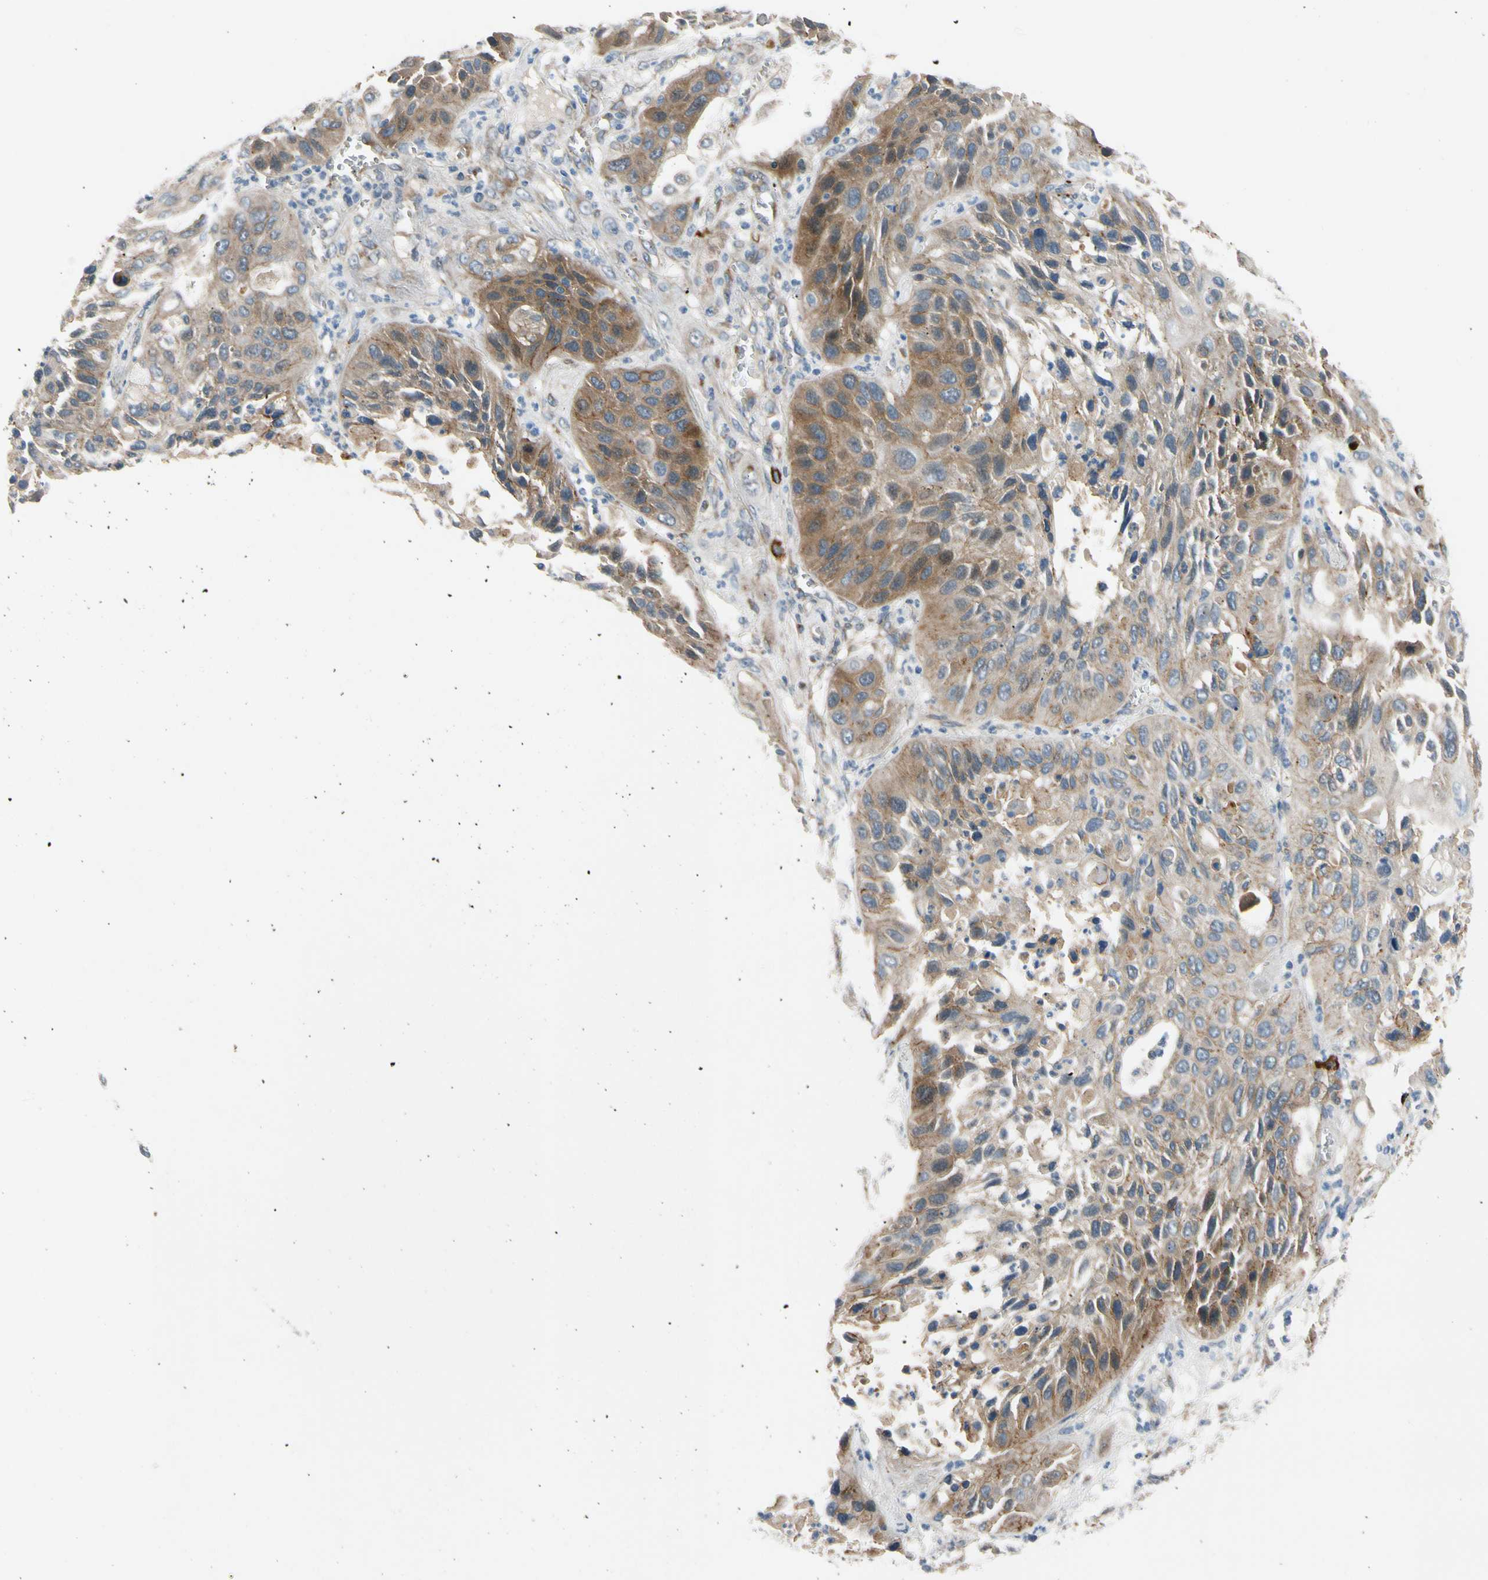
{"staining": {"intensity": "moderate", "quantity": ">75%", "location": "cytoplasmic/membranous"}, "tissue": "lung cancer", "cell_type": "Tumor cells", "image_type": "cancer", "snomed": [{"axis": "morphology", "description": "Squamous cell carcinoma, NOS"}, {"axis": "topography", "description": "Lung"}], "caption": "This is a histology image of IHC staining of lung cancer (squamous cell carcinoma), which shows moderate positivity in the cytoplasmic/membranous of tumor cells.", "gene": "MST1R", "patient": {"sex": "female", "age": 76}}